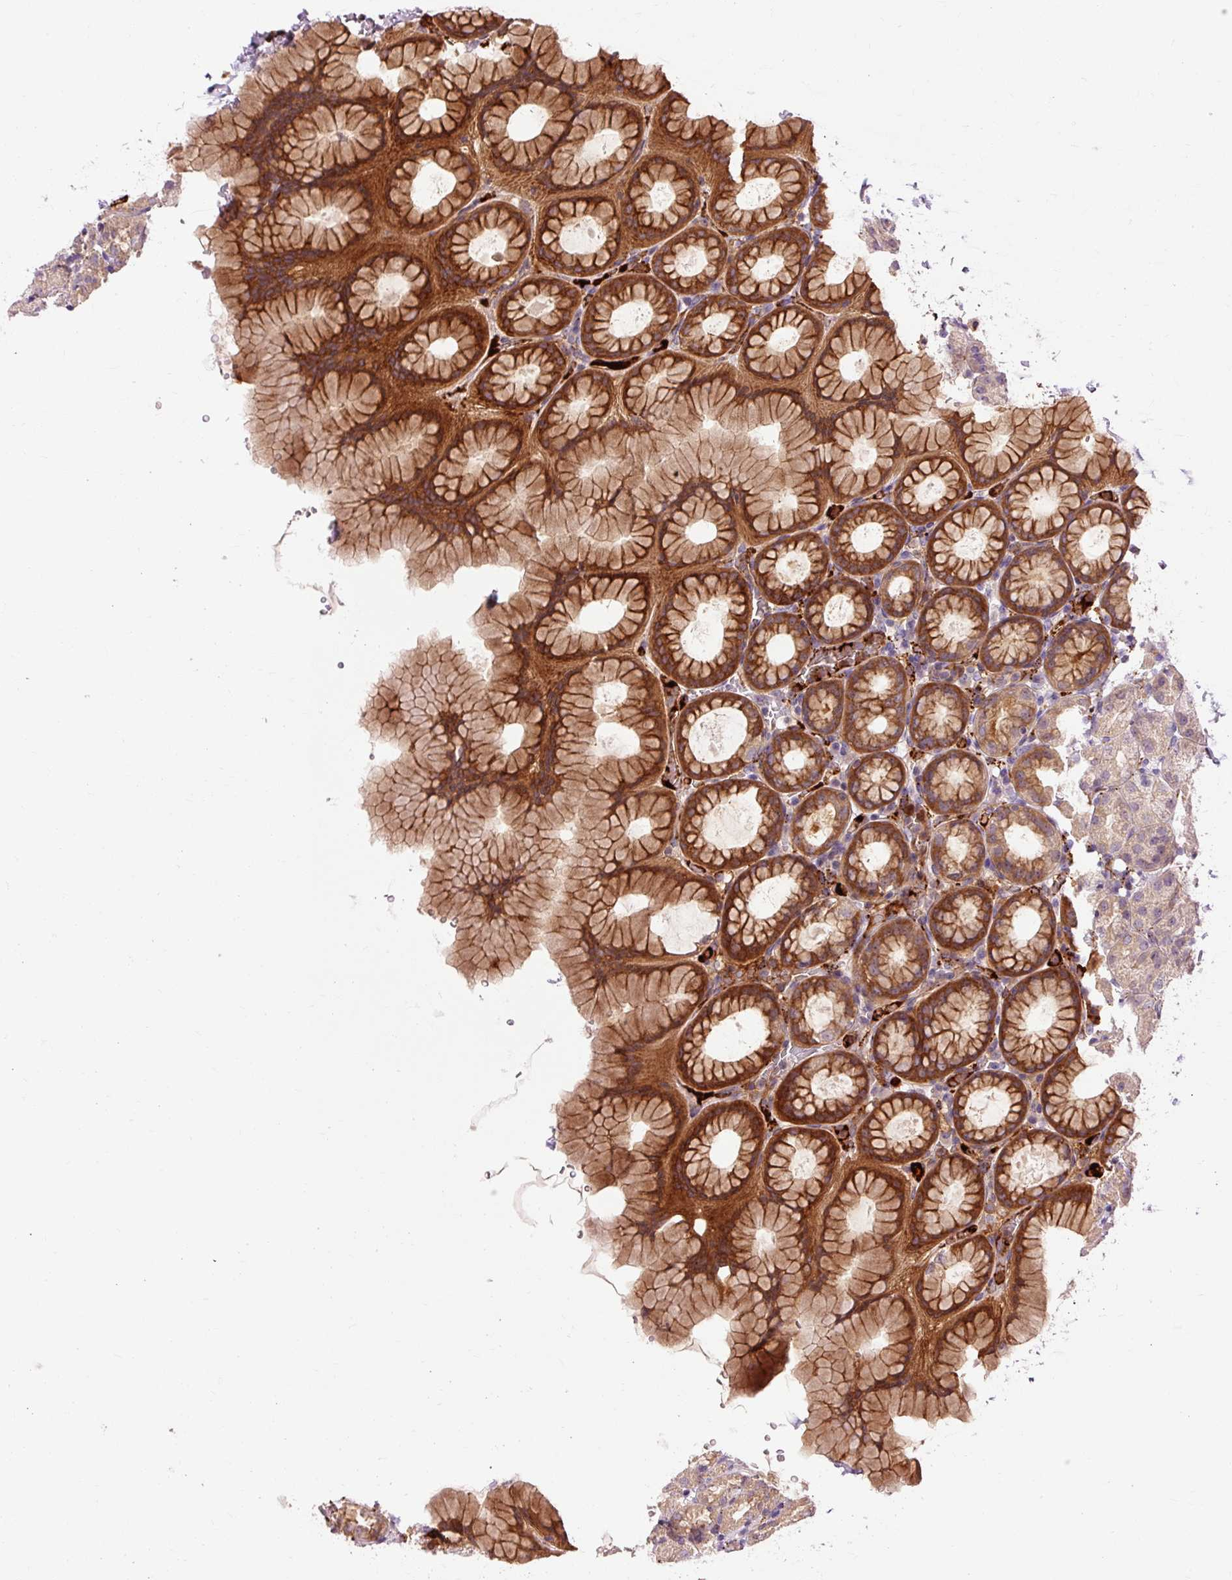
{"staining": {"intensity": "strong", "quantity": "25%-75%", "location": "cytoplasmic/membranous"}, "tissue": "stomach", "cell_type": "Glandular cells", "image_type": "normal", "snomed": [{"axis": "morphology", "description": "Normal tissue, NOS"}, {"axis": "topography", "description": "Stomach, upper"}], "caption": "The immunohistochemical stain shows strong cytoplasmic/membranous positivity in glandular cells of unremarkable stomach. The staining is performed using DAB (3,3'-diaminobenzidine) brown chromogen to label protein expression. The nuclei are counter-stained blue using hematoxylin.", "gene": "CEBPZ", "patient": {"sex": "female", "age": 81}}